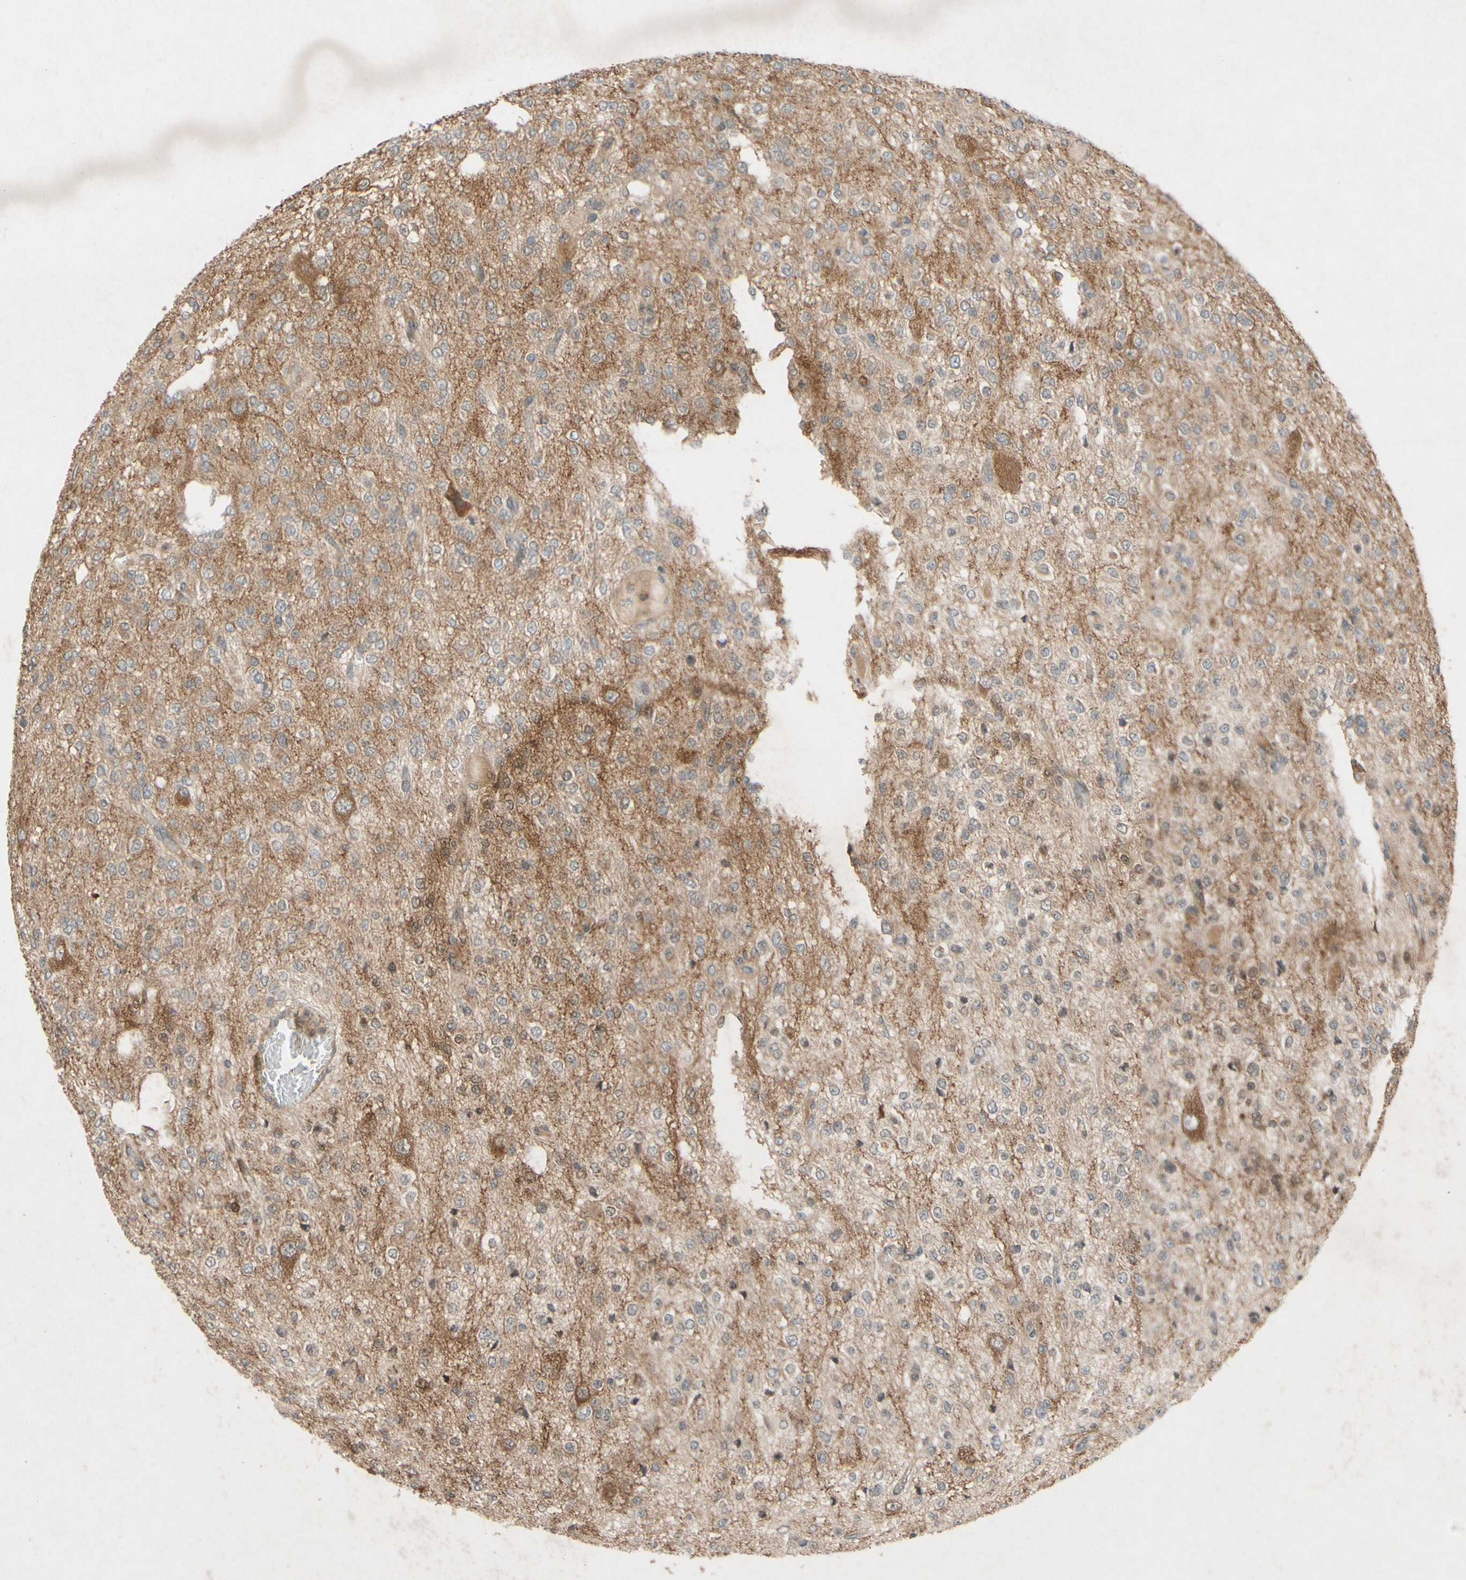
{"staining": {"intensity": "negative", "quantity": "none", "location": "none"}, "tissue": "glioma", "cell_type": "Tumor cells", "image_type": "cancer", "snomed": [{"axis": "morphology", "description": "Glioma, malignant, Low grade"}, {"axis": "topography", "description": "Brain"}], "caption": "An immunohistochemistry histopathology image of malignant glioma (low-grade) is shown. There is no staining in tumor cells of malignant glioma (low-grade).", "gene": "ATP6V1F", "patient": {"sex": "male", "age": 38}}